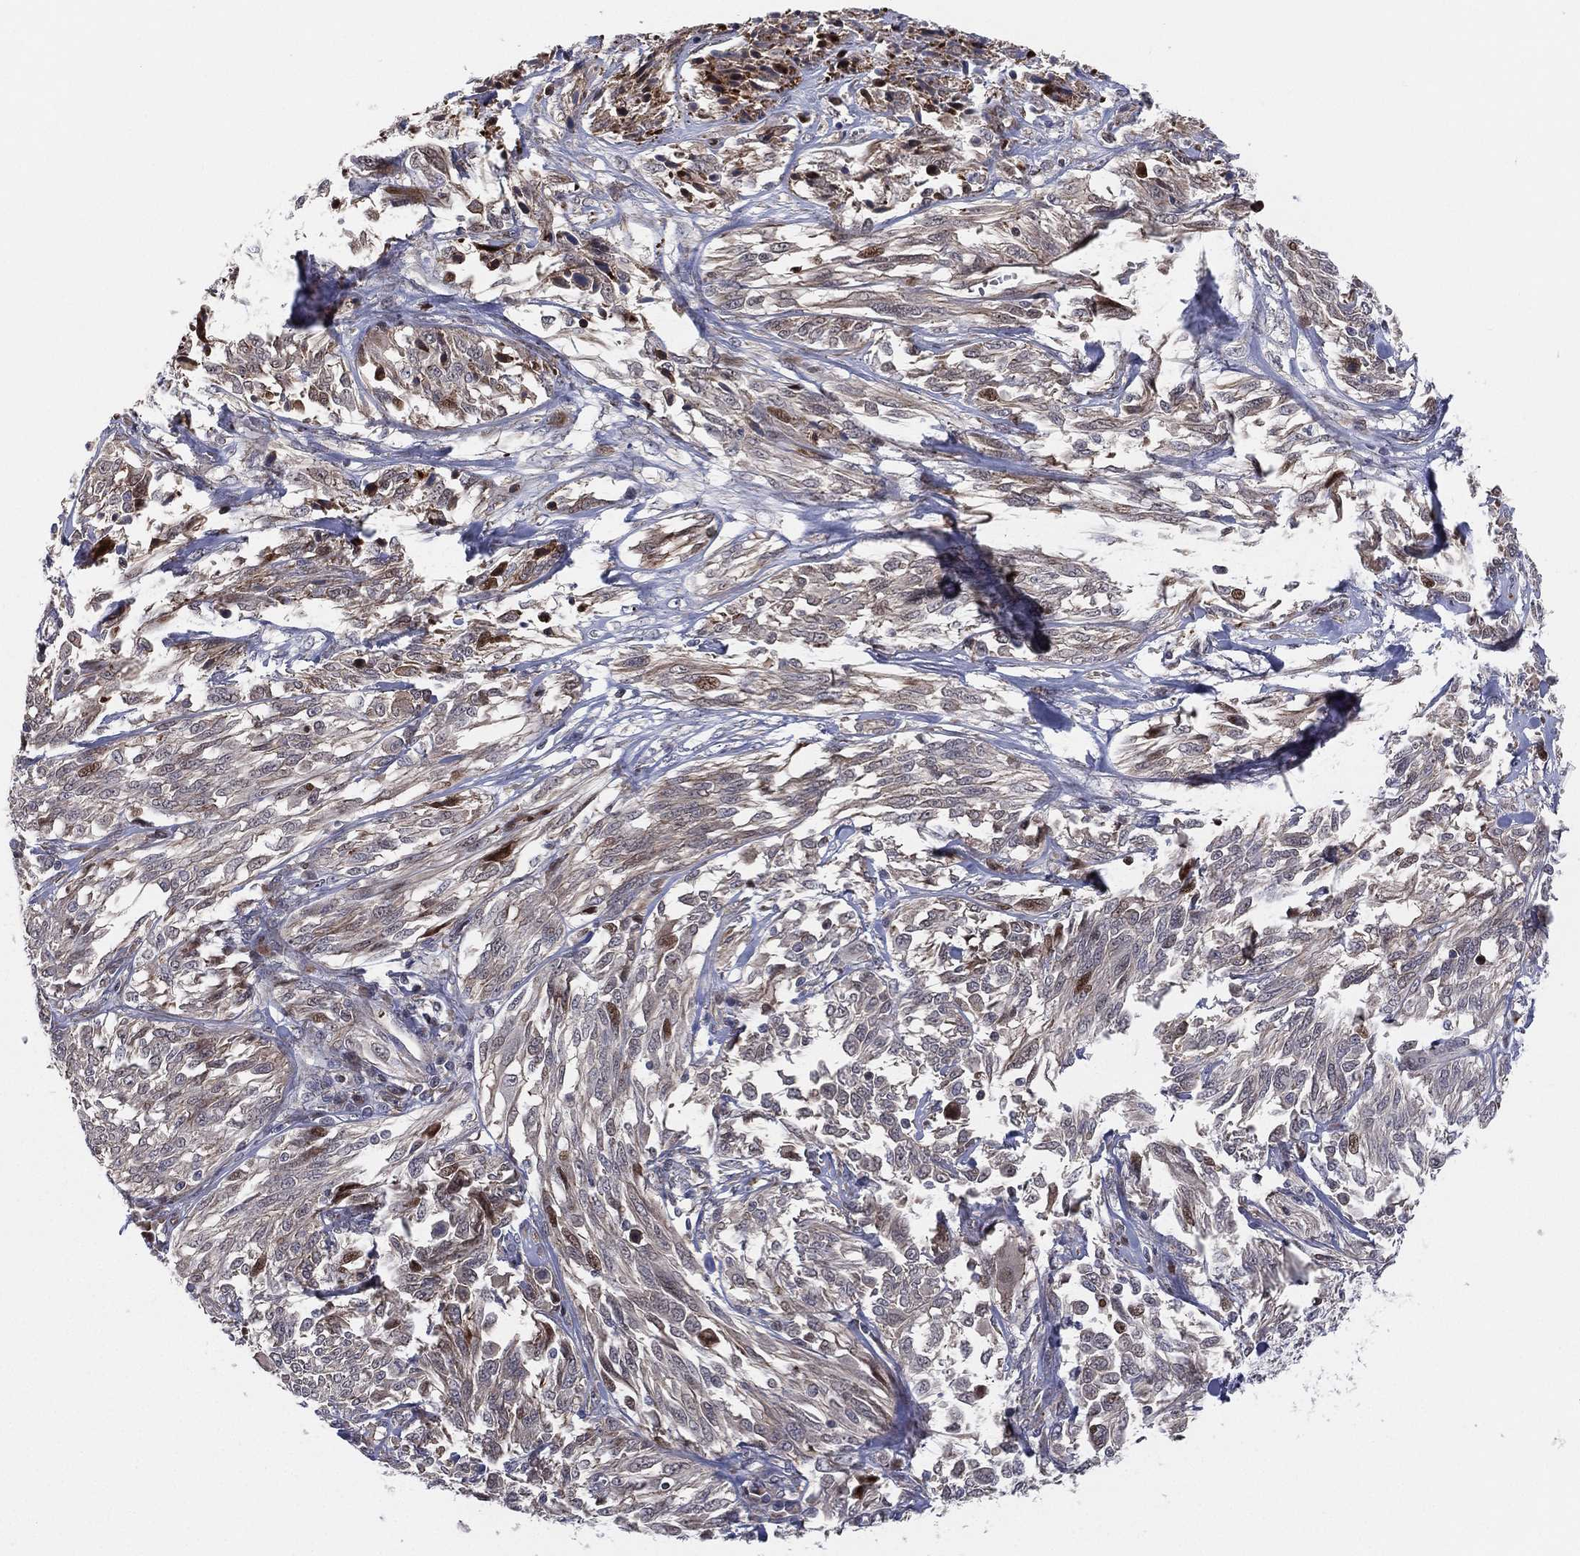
{"staining": {"intensity": "weak", "quantity": "<25%", "location": "cytoplasmic/membranous"}, "tissue": "melanoma", "cell_type": "Tumor cells", "image_type": "cancer", "snomed": [{"axis": "morphology", "description": "Malignant melanoma, NOS"}, {"axis": "topography", "description": "Skin"}], "caption": "Immunohistochemistry (IHC) micrograph of malignant melanoma stained for a protein (brown), which displays no expression in tumor cells. The staining is performed using DAB (3,3'-diaminobenzidine) brown chromogen with nuclei counter-stained in using hematoxylin.", "gene": "UTP14A", "patient": {"sex": "female", "age": 91}}